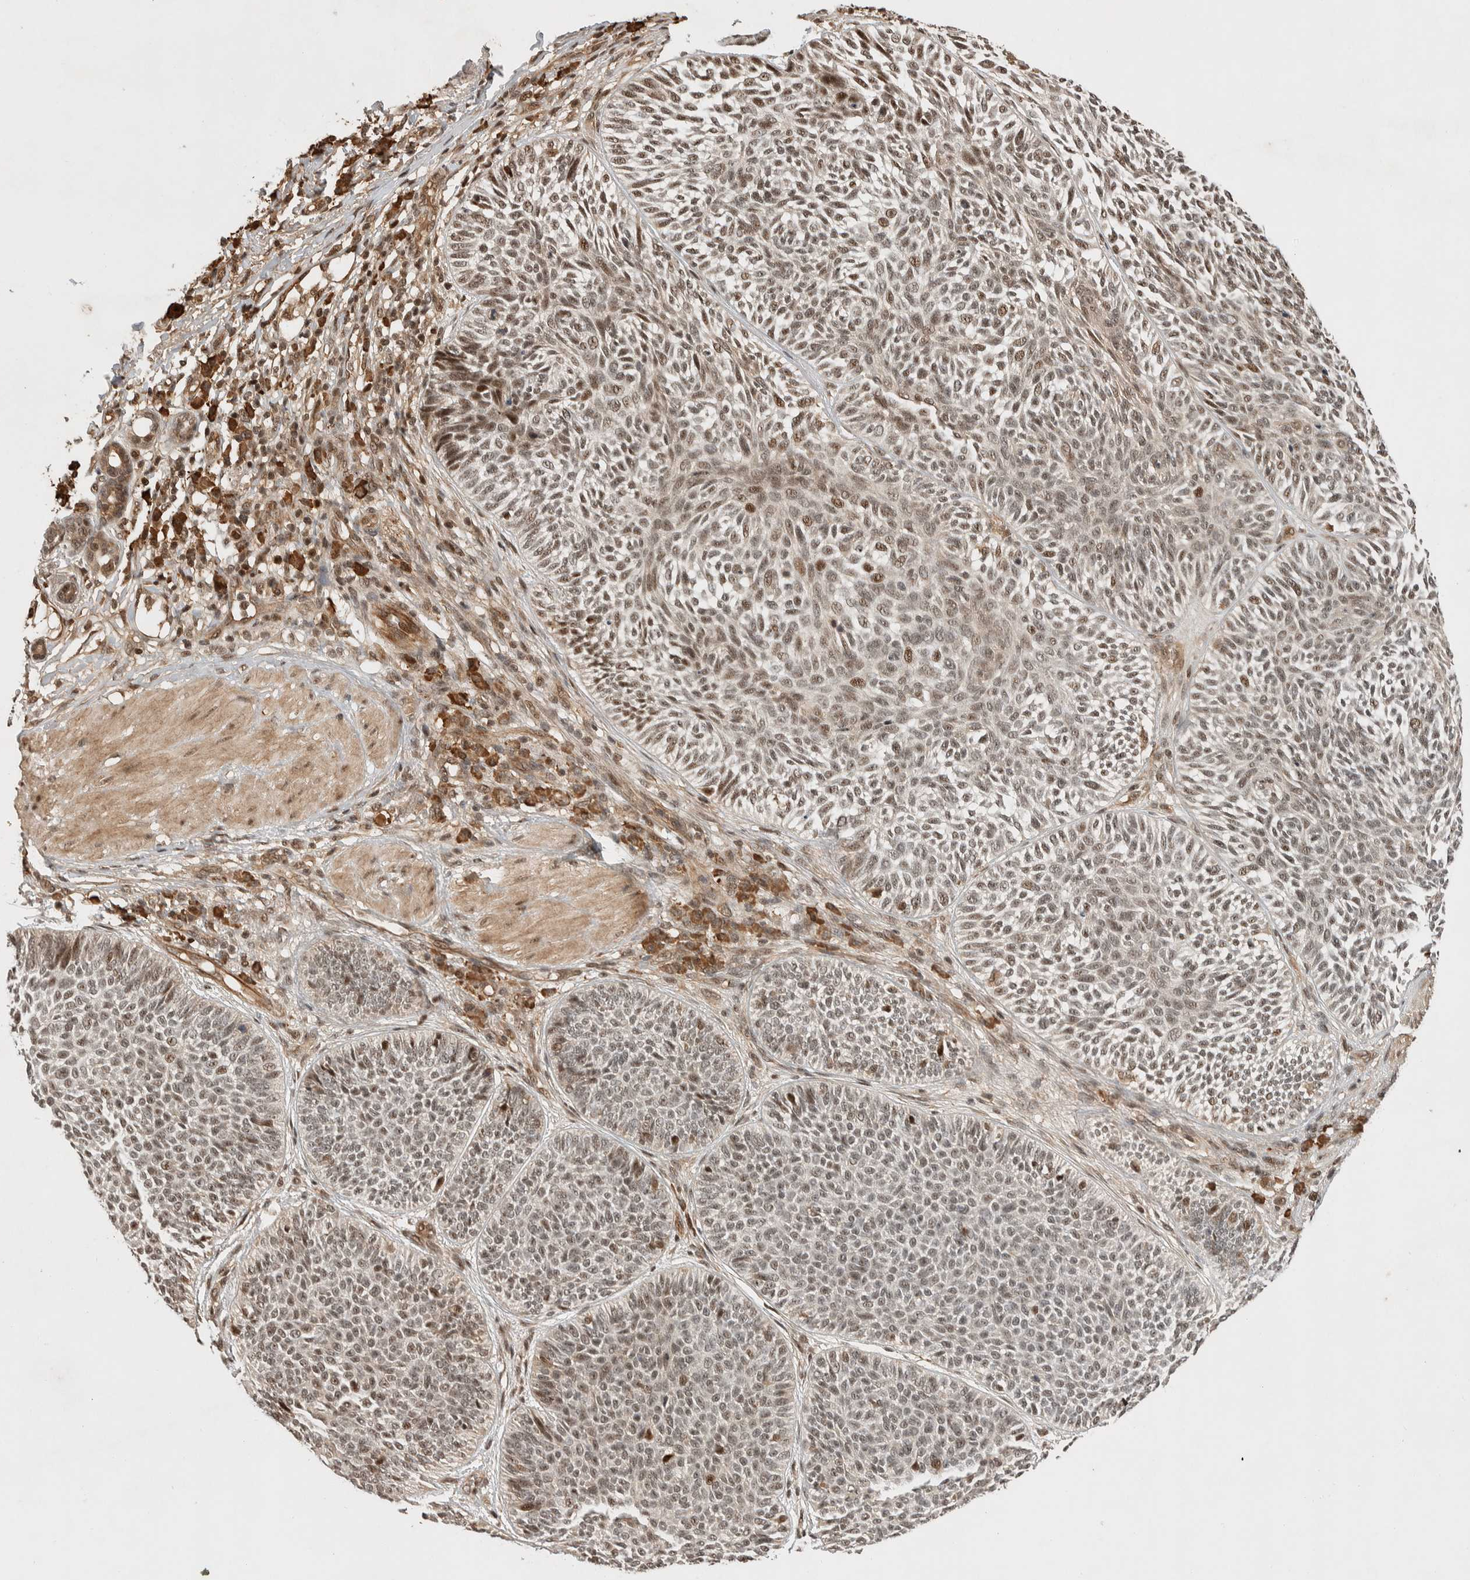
{"staining": {"intensity": "weak", "quantity": ">75%", "location": "nuclear"}, "tissue": "skin cancer", "cell_type": "Tumor cells", "image_type": "cancer", "snomed": [{"axis": "morphology", "description": "Normal tissue, NOS"}, {"axis": "morphology", "description": "Basal cell carcinoma"}, {"axis": "topography", "description": "Skin"}], "caption": "A histopathology image showing weak nuclear positivity in approximately >75% of tumor cells in skin cancer (basal cell carcinoma), as visualized by brown immunohistochemical staining.", "gene": "TOR1B", "patient": {"sex": "male", "age": 52}}